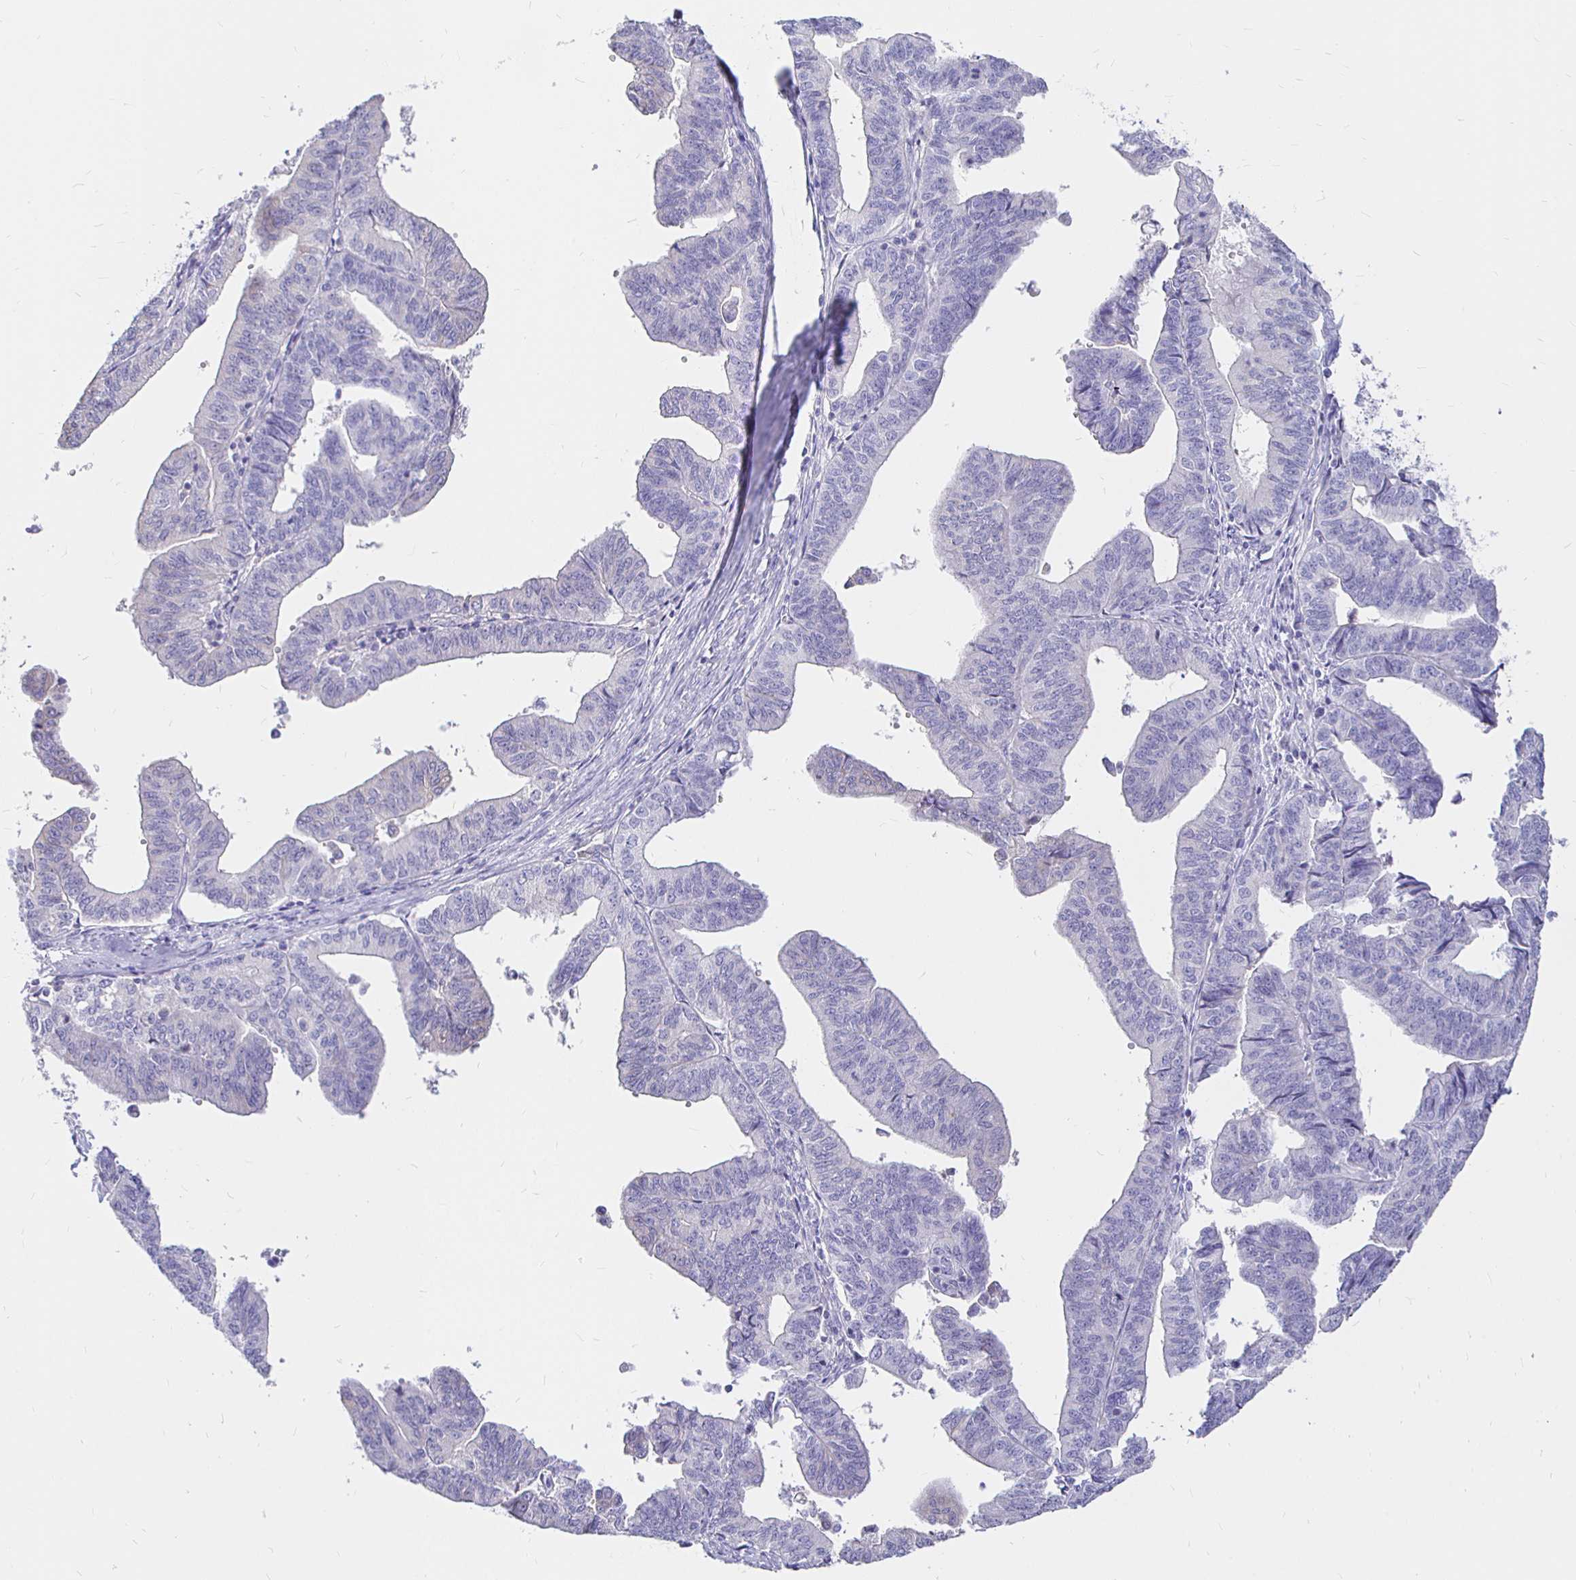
{"staining": {"intensity": "negative", "quantity": "none", "location": "none"}, "tissue": "endometrial cancer", "cell_type": "Tumor cells", "image_type": "cancer", "snomed": [{"axis": "morphology", "description": "Adenocarcinoma, NOS"}, {"axis": "topography", "description": "Endometrium"}], "caption": "Immunohistochemistry micrograph of neoplastic tissue: human endometrial cancer stained with DAB (3,3'-diaminobenzidine) demonstrates no significant protein expression in tumor cells.", "gene": "NECAB1", "patient": {"sex": "female", "age": 65}}